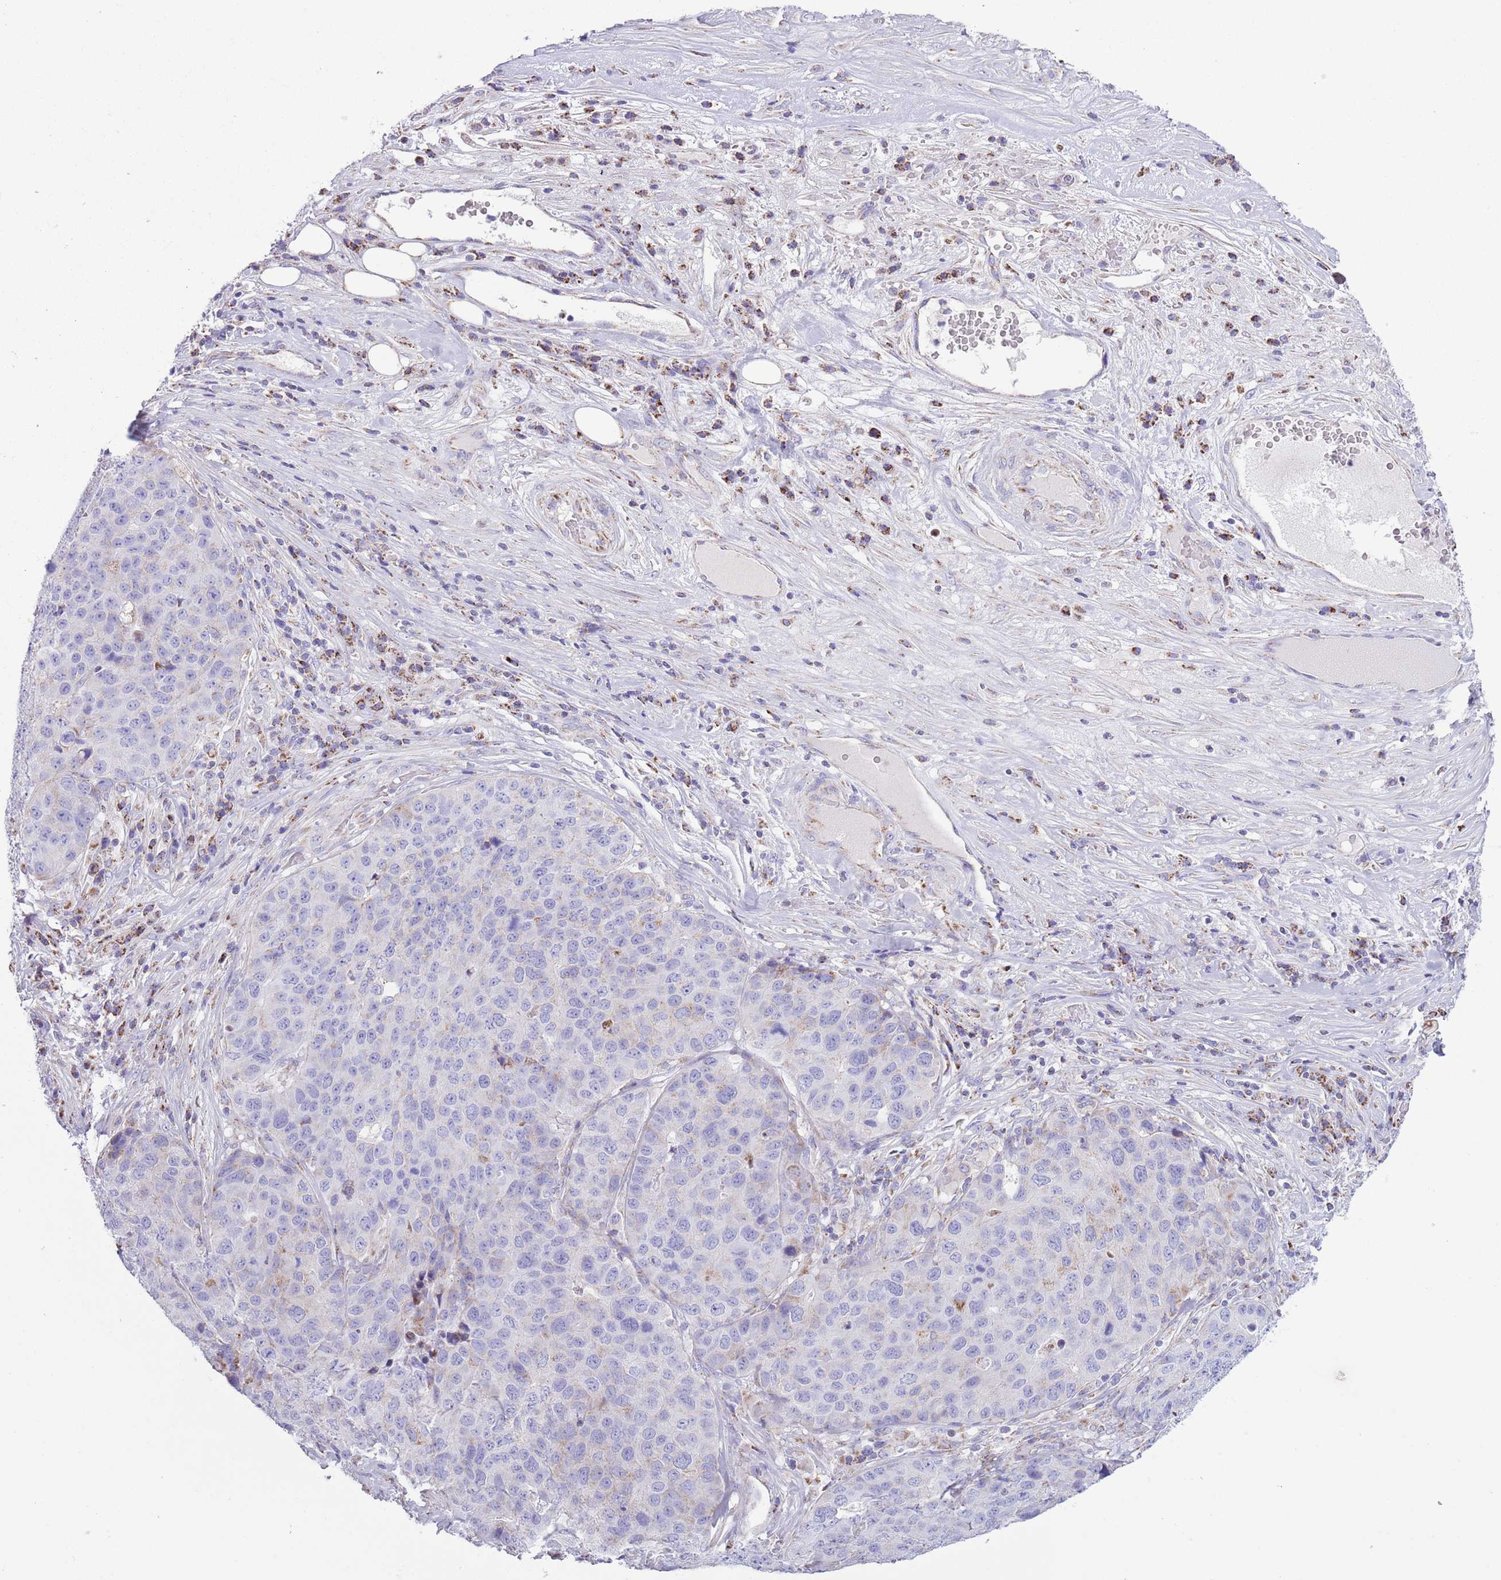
{"staining": {"intensity": "negative", "quantity": "none", "location": "none"}, "tissue": "stomach cancer", "cell_type": "Tumor cells", "image_type": "cancer", "snomed": [{"axis": "morphology", "description": "Adenocarcinoma, NOS"}, {"axis": "topography", "description": "Stomach"}], "caption": "This is an immunohistochemistry photomicrograph of human adenocarcinoma (stomach). There is no staining in tumor cells.", "gene": "ATP6V1B1", "patient": {"sex": "male", "age": 71}}